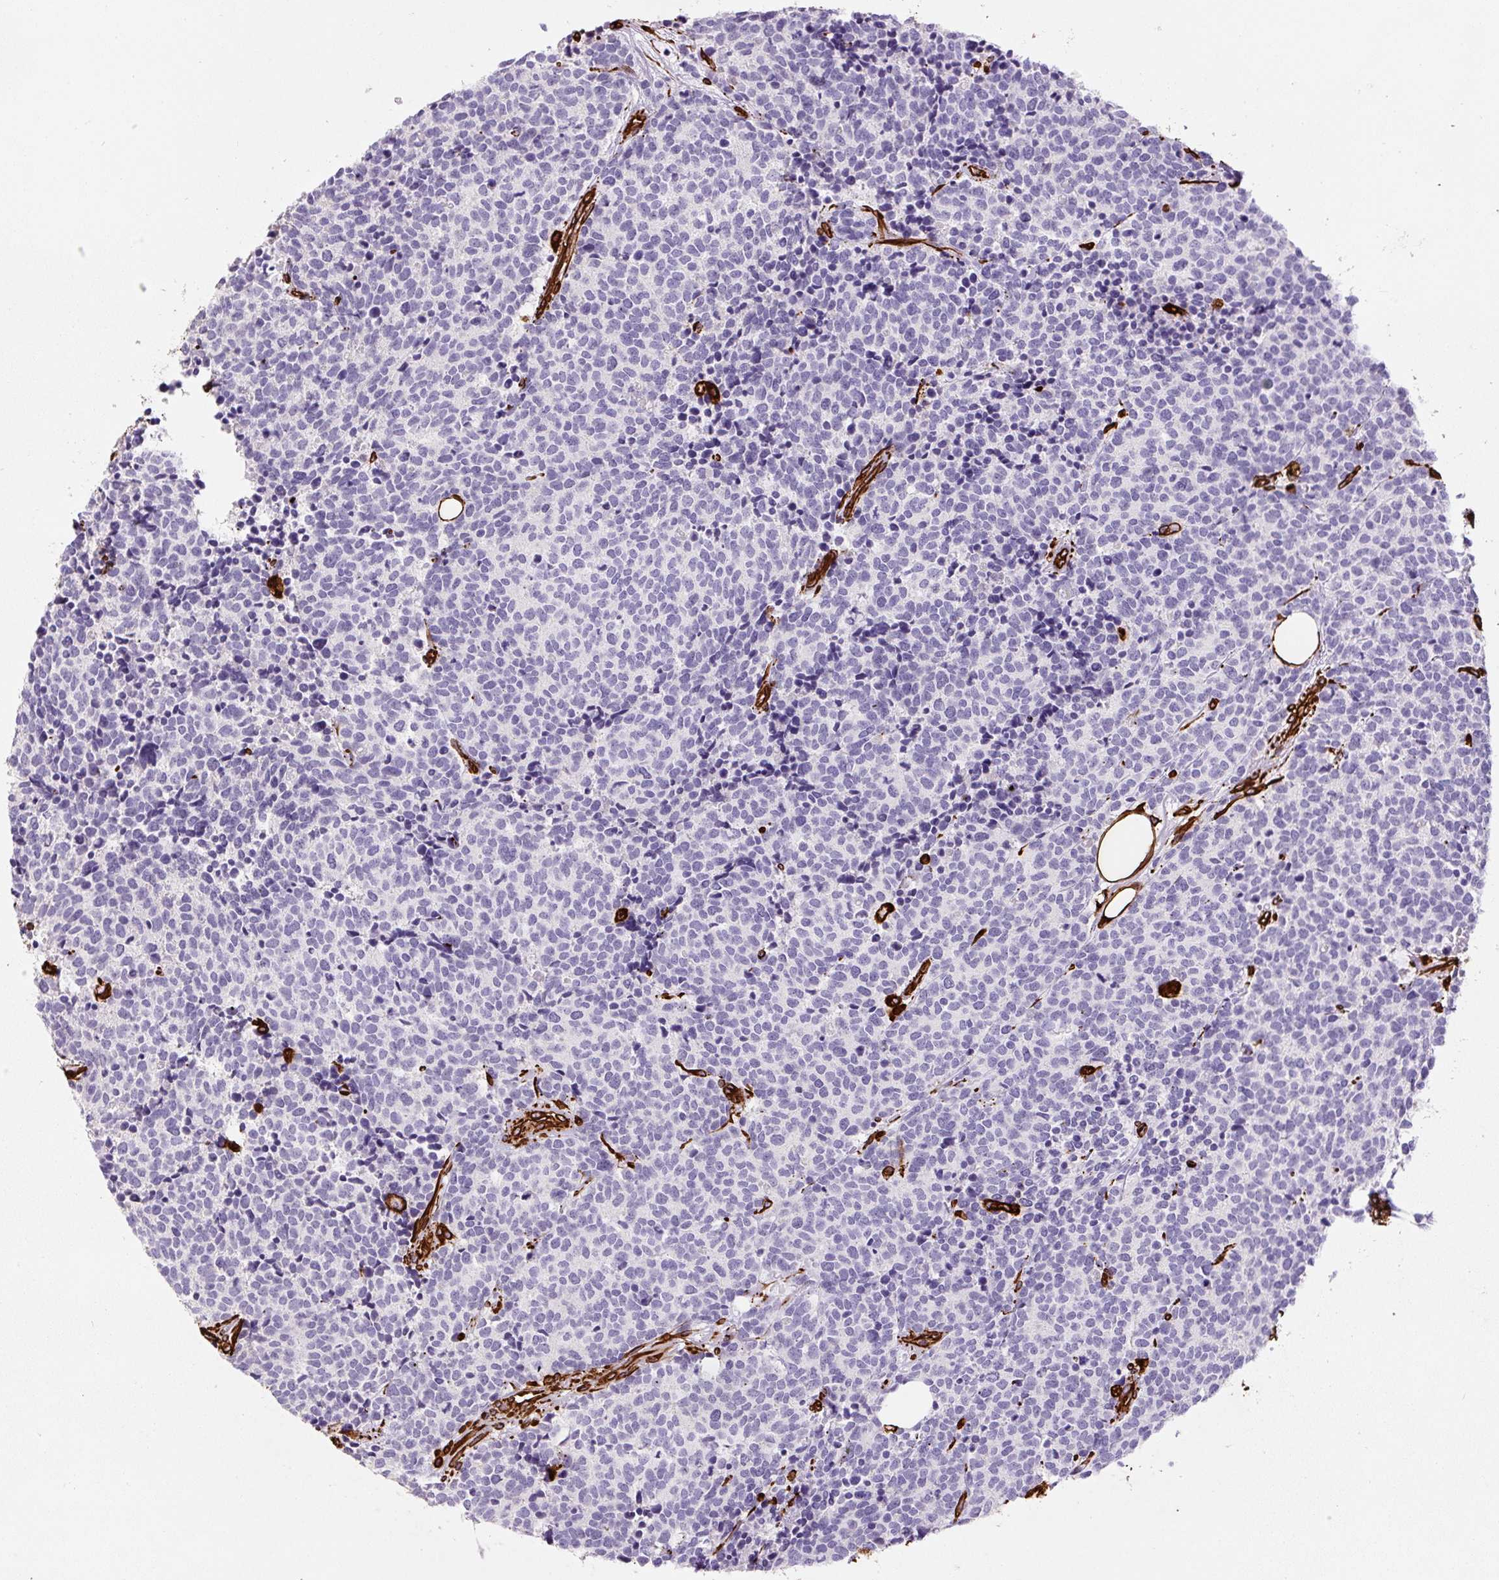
{"staining": {"intensity": "negative", "quantity": "none", "location": "none"}, "tissue": "carcinoid", "cell_type": "Tumor cells", "image_type": "cancer", "snomed": [{"axis": "morphology", "description": "Carcinoid, malignant, NOS"}, {"axis": "topography", "description": "Skin"}], "caption": "There is no significant expression in tumor cells of carcinoid.", "gene": "VIM", "patient": {"sex": "female", "age": 79}}